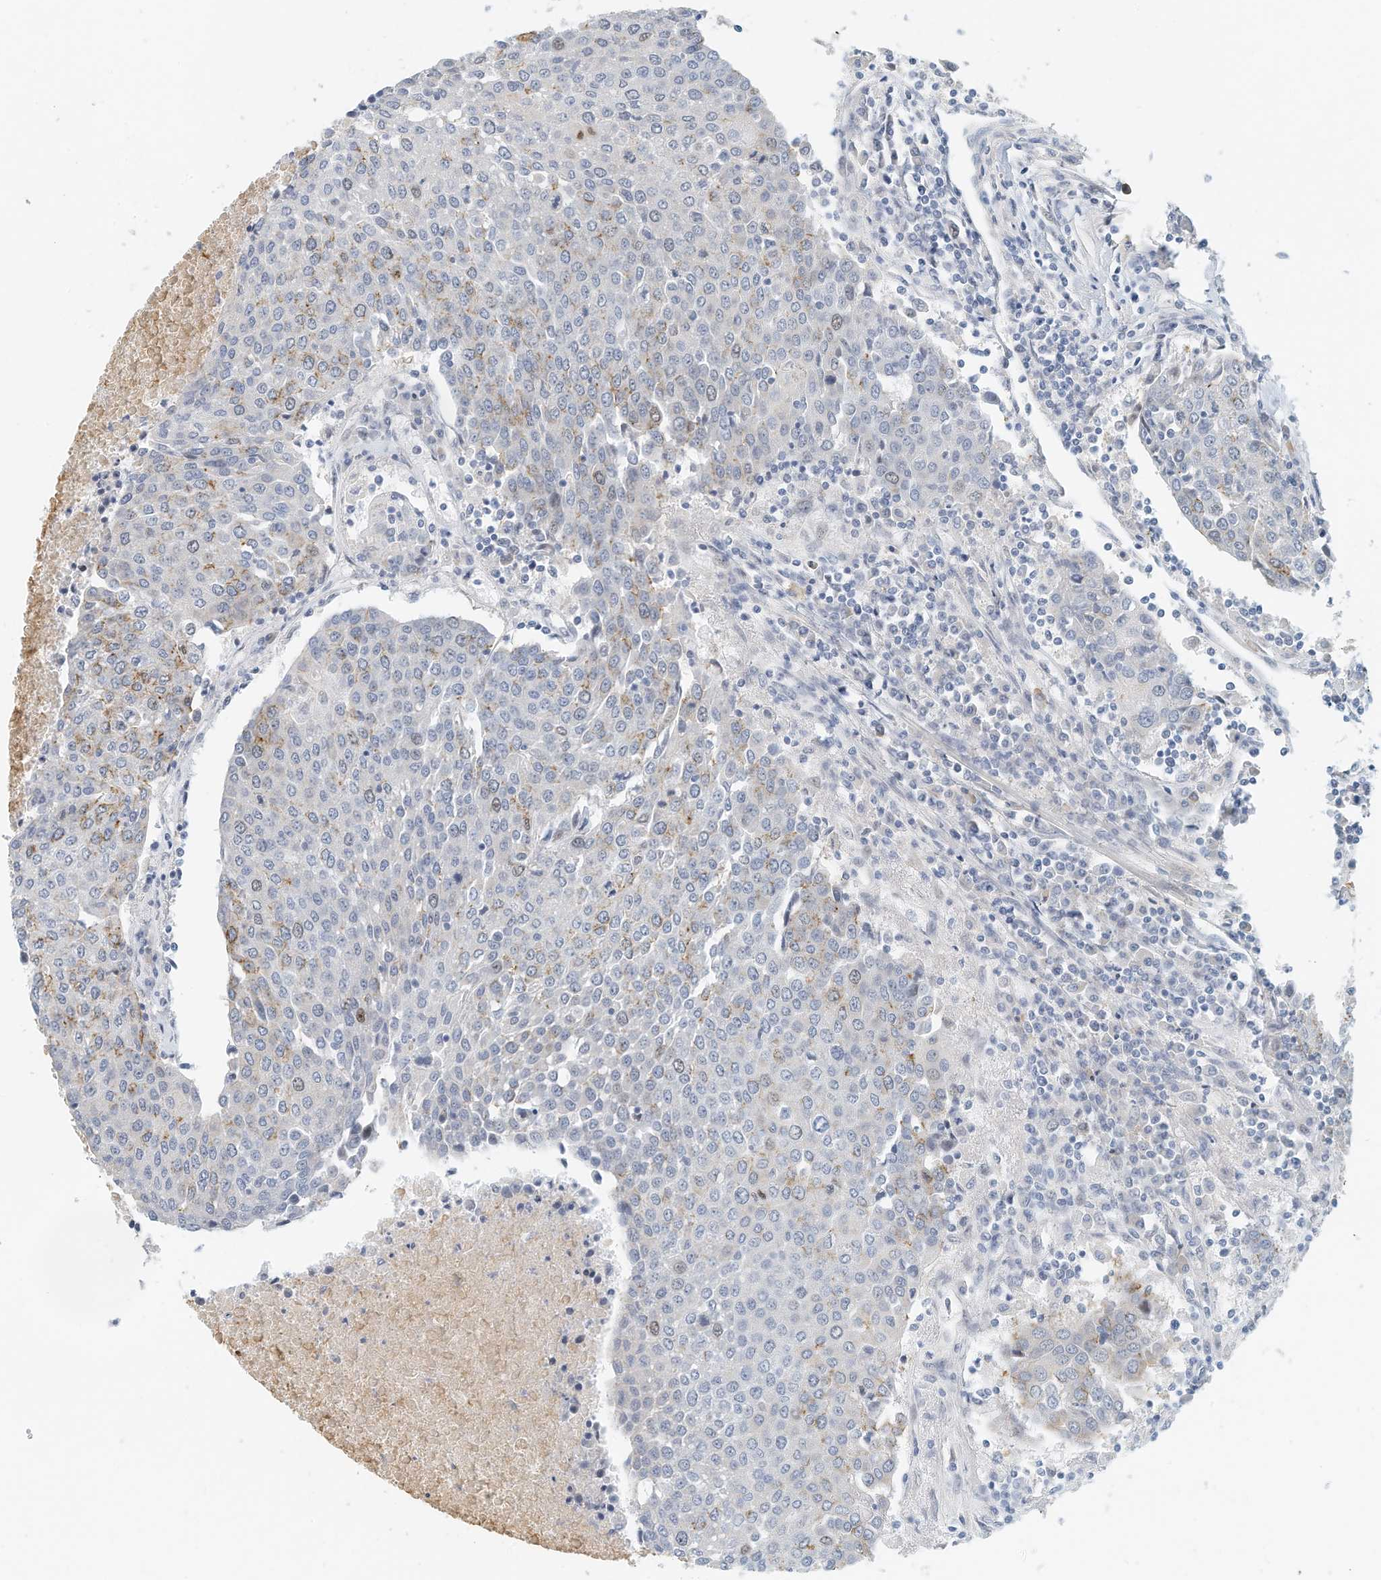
{"staining": {"intensity": "negative", "quantity": "none", "location": "none"}, "tissue": "urothelial cancer", "cell_type": "Tumor cells", "image_type": "cancer", "snomed": [{"axis": "morphology", "description": "Urothelial carcinoma, High grade"}, {"axis": "topography", "description": "Urinary bladder"}], "caption": "The immunohistochemistry image has no significant expression in tumor cells of urothelial carcinoma (high-grade) tissue.", "gene": "ARHGAP28", "patient": {"sex": "female", "age": 85}}